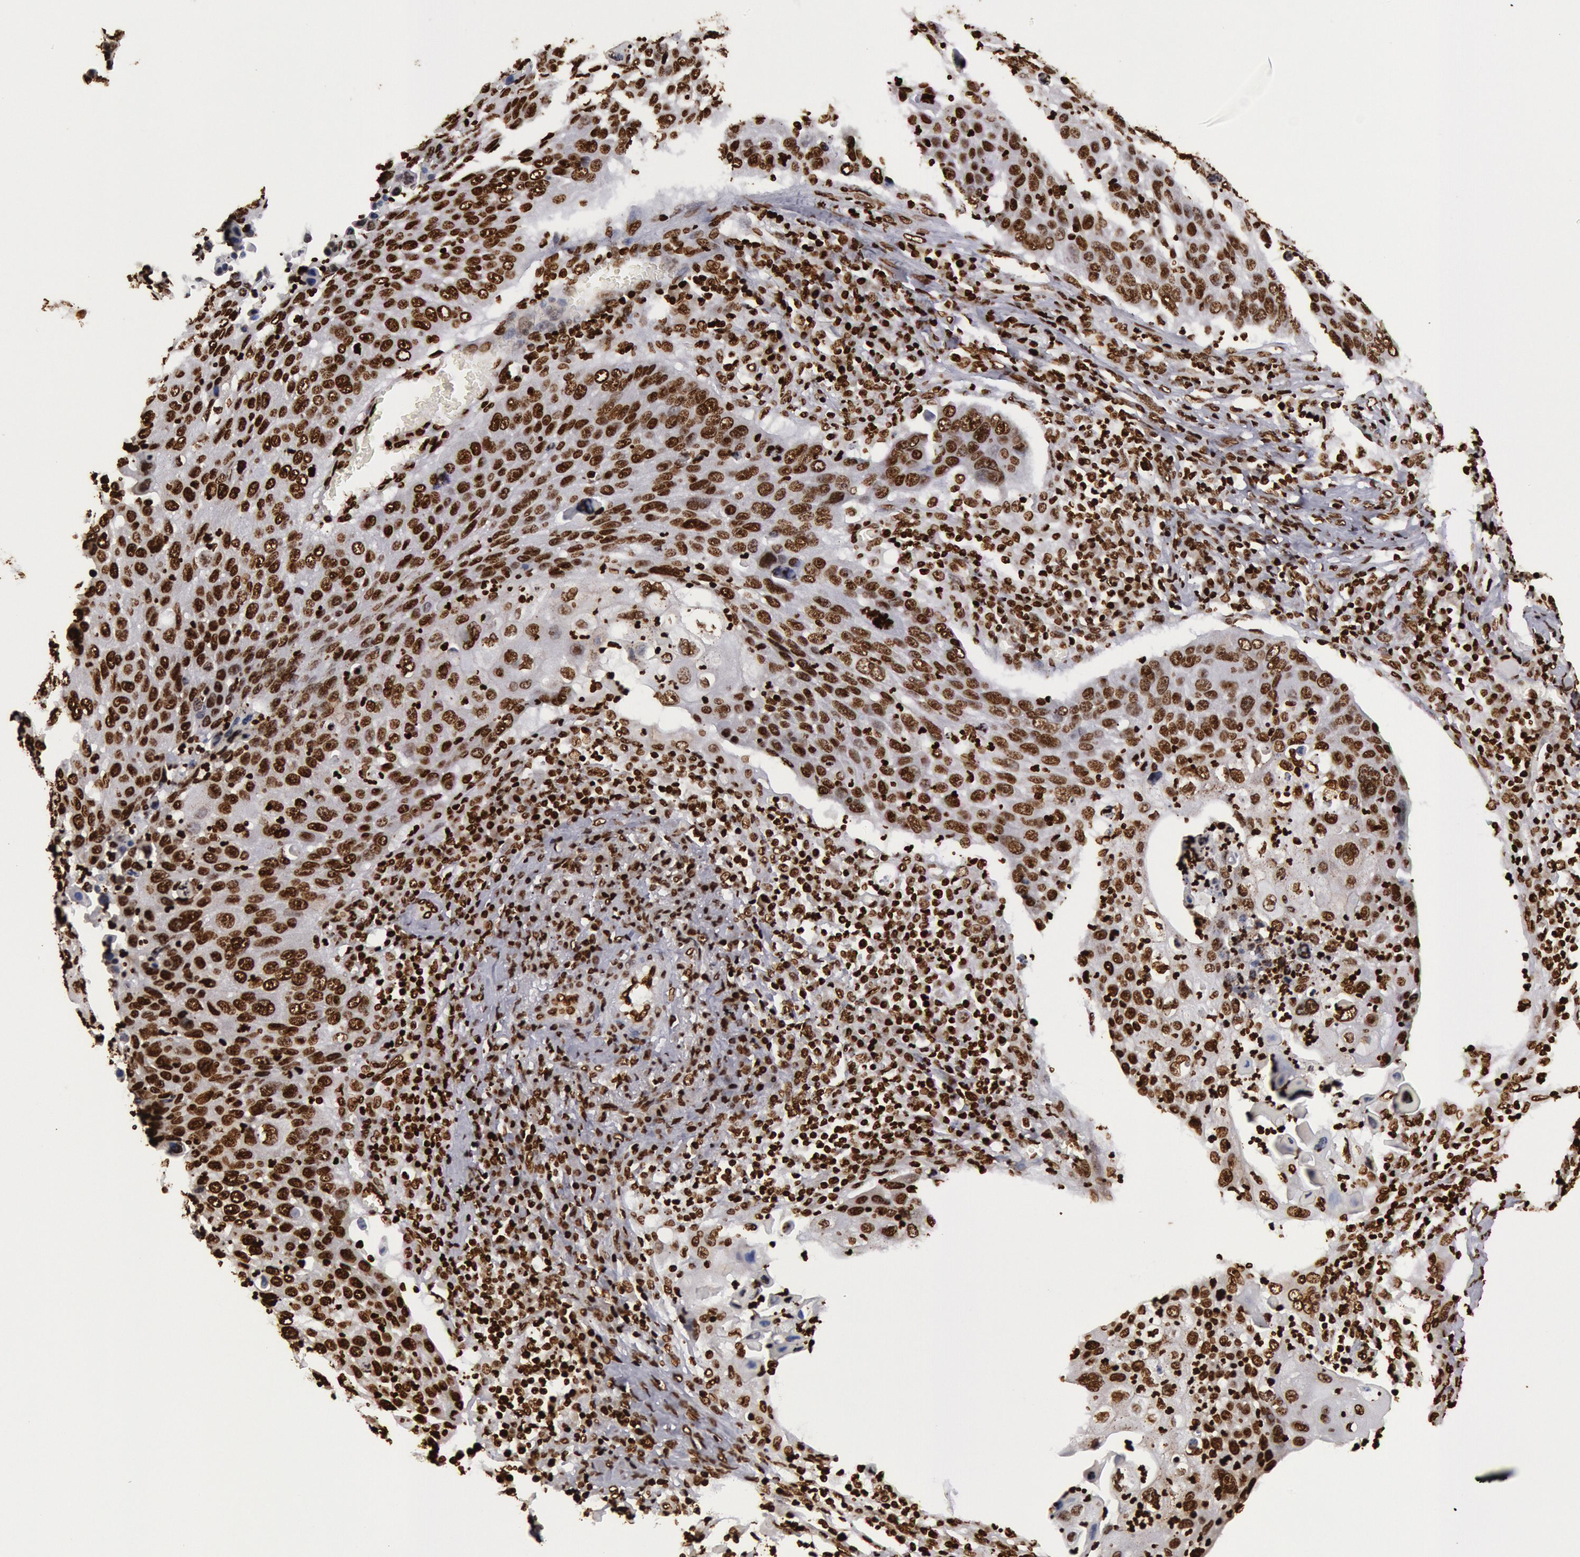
{"staining": {"intensity": "moderate", "quantity": ">75%", "location": "nuclear"}, "tissue": "lung cancer", "cell_type": "Tumor cells", "image_type": "cancer", "snomed": [{"axis": "morphology", "description": "Squamous cell carcinoma, NOS"}, {"axis": "topography", "description": "Lung"}], "caption": "Squamous cell carcinoma (lung) was stained to show a protein in brown. There is medium levels of moderate nuclear positivity in approximately >75% of tumor cells.", "gene": "H3-4", "patient": {"sex": "male", "age": 68}}